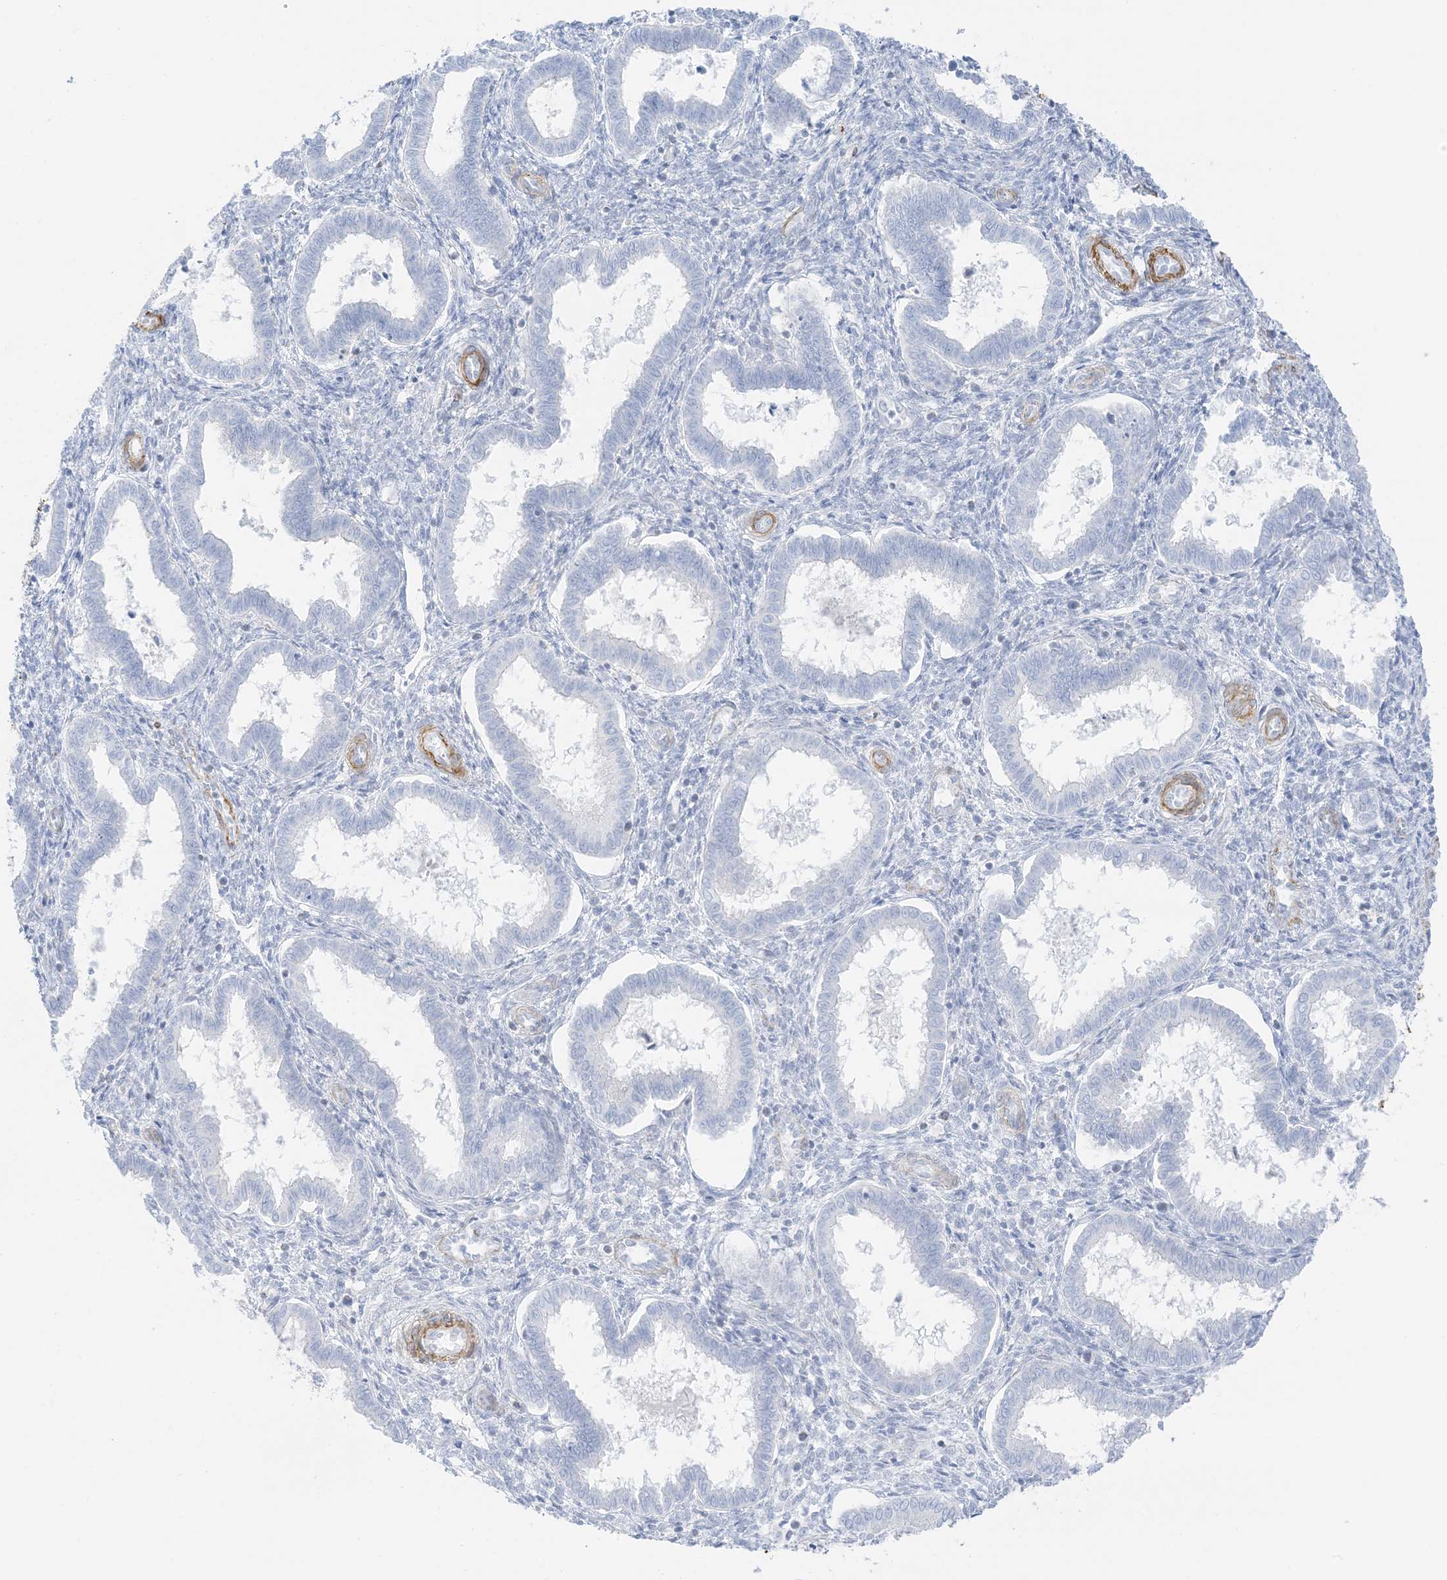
{"staining": {"intensity": "negative", "quantity": "none", "location": "none"}, "tissue": "endometrium", "cell_type": "Cells in endometrial stroma", "image_type": "normal", "snomed": [{"axis": "morphology", "description": "Normal tissue, NOS"}, {"axis": "topography", "description": "Endometrium"}], "caption": "Immunohistochemistry (IHC) micrograph of unremarkable endometrium: human endometrium stained with DAB (3,3'-diaminobenzidine) reveals no significant protein staining in cells in endometrial stroma. (DAB immunohistochemistry (IHC) with hematoxylin counter stain).", "gene": "SLC22A13", "patient": {"sex": "female", "age": 24}}